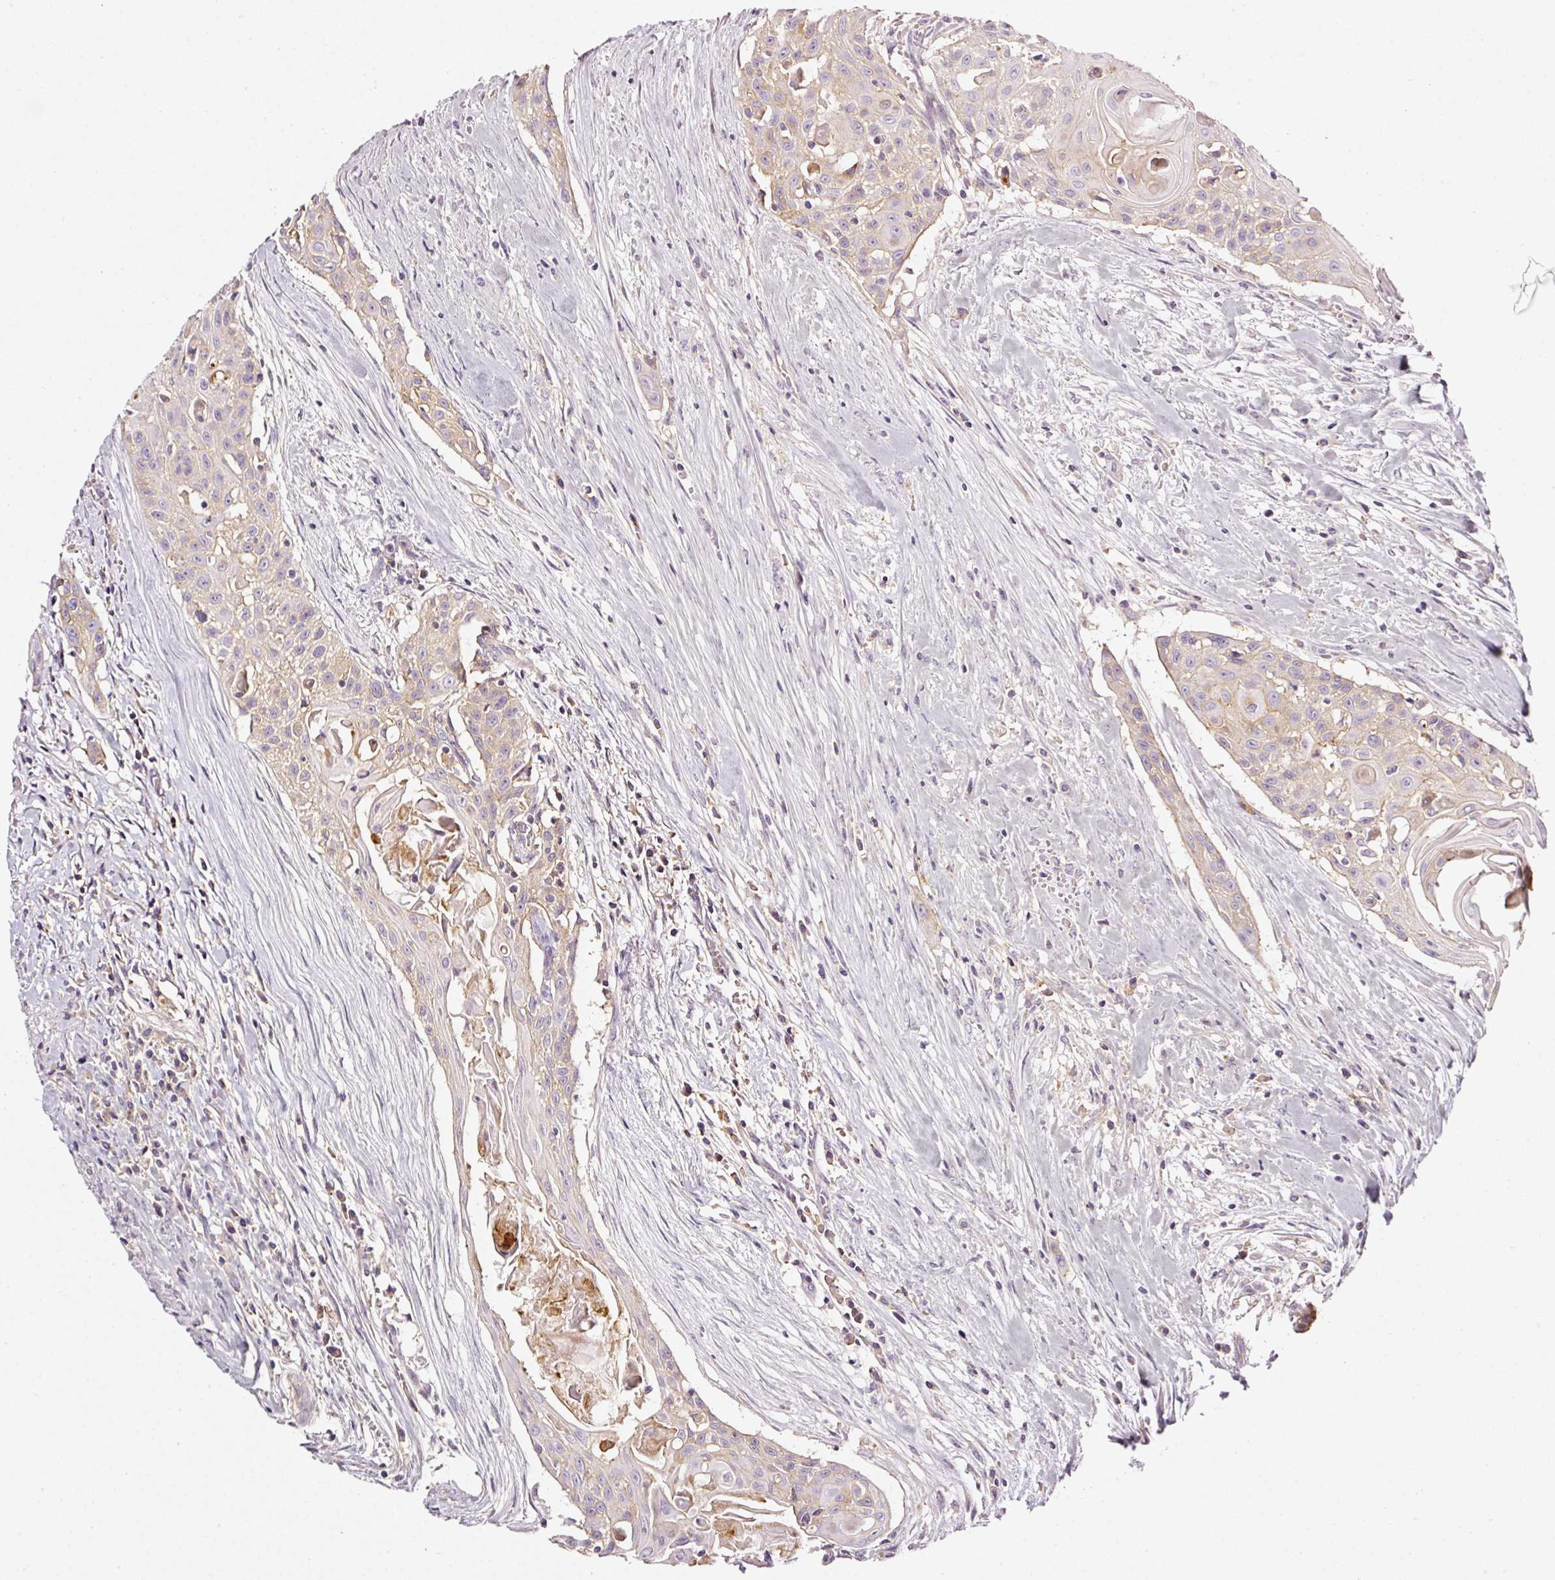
{"staining": {"intensity": "weak", "quantity": "<25%", "location": "cytoplasmic/membranous"}, "tissue": "head and neck cancer", "cell_type": "Tumor cells", "image_type": "cancer", "snomed": [{"axis": "morphology", "description": "Squamous cell carcinoma, NOS"}, {"axis": "topography", "description": "Lymph node"}, {"axis": "topography", "description": "Salivary gland"}, {"axis": "topography", "description": "Head-Neck"}], "caption": "High power microscopy image of an IHC photomicrograph of head and neck squamous cell carcinoma, revealing no significant expression in tumor cells. The staining was performed using DAB (3,3'-diaminobenzidine) to visualize the protein expression in brown, while the nuclei were stained in blue with hematoxylin (Magnification: 20x).", "gene": "CD47", "patient": {"sex": "female", "age": 74}}